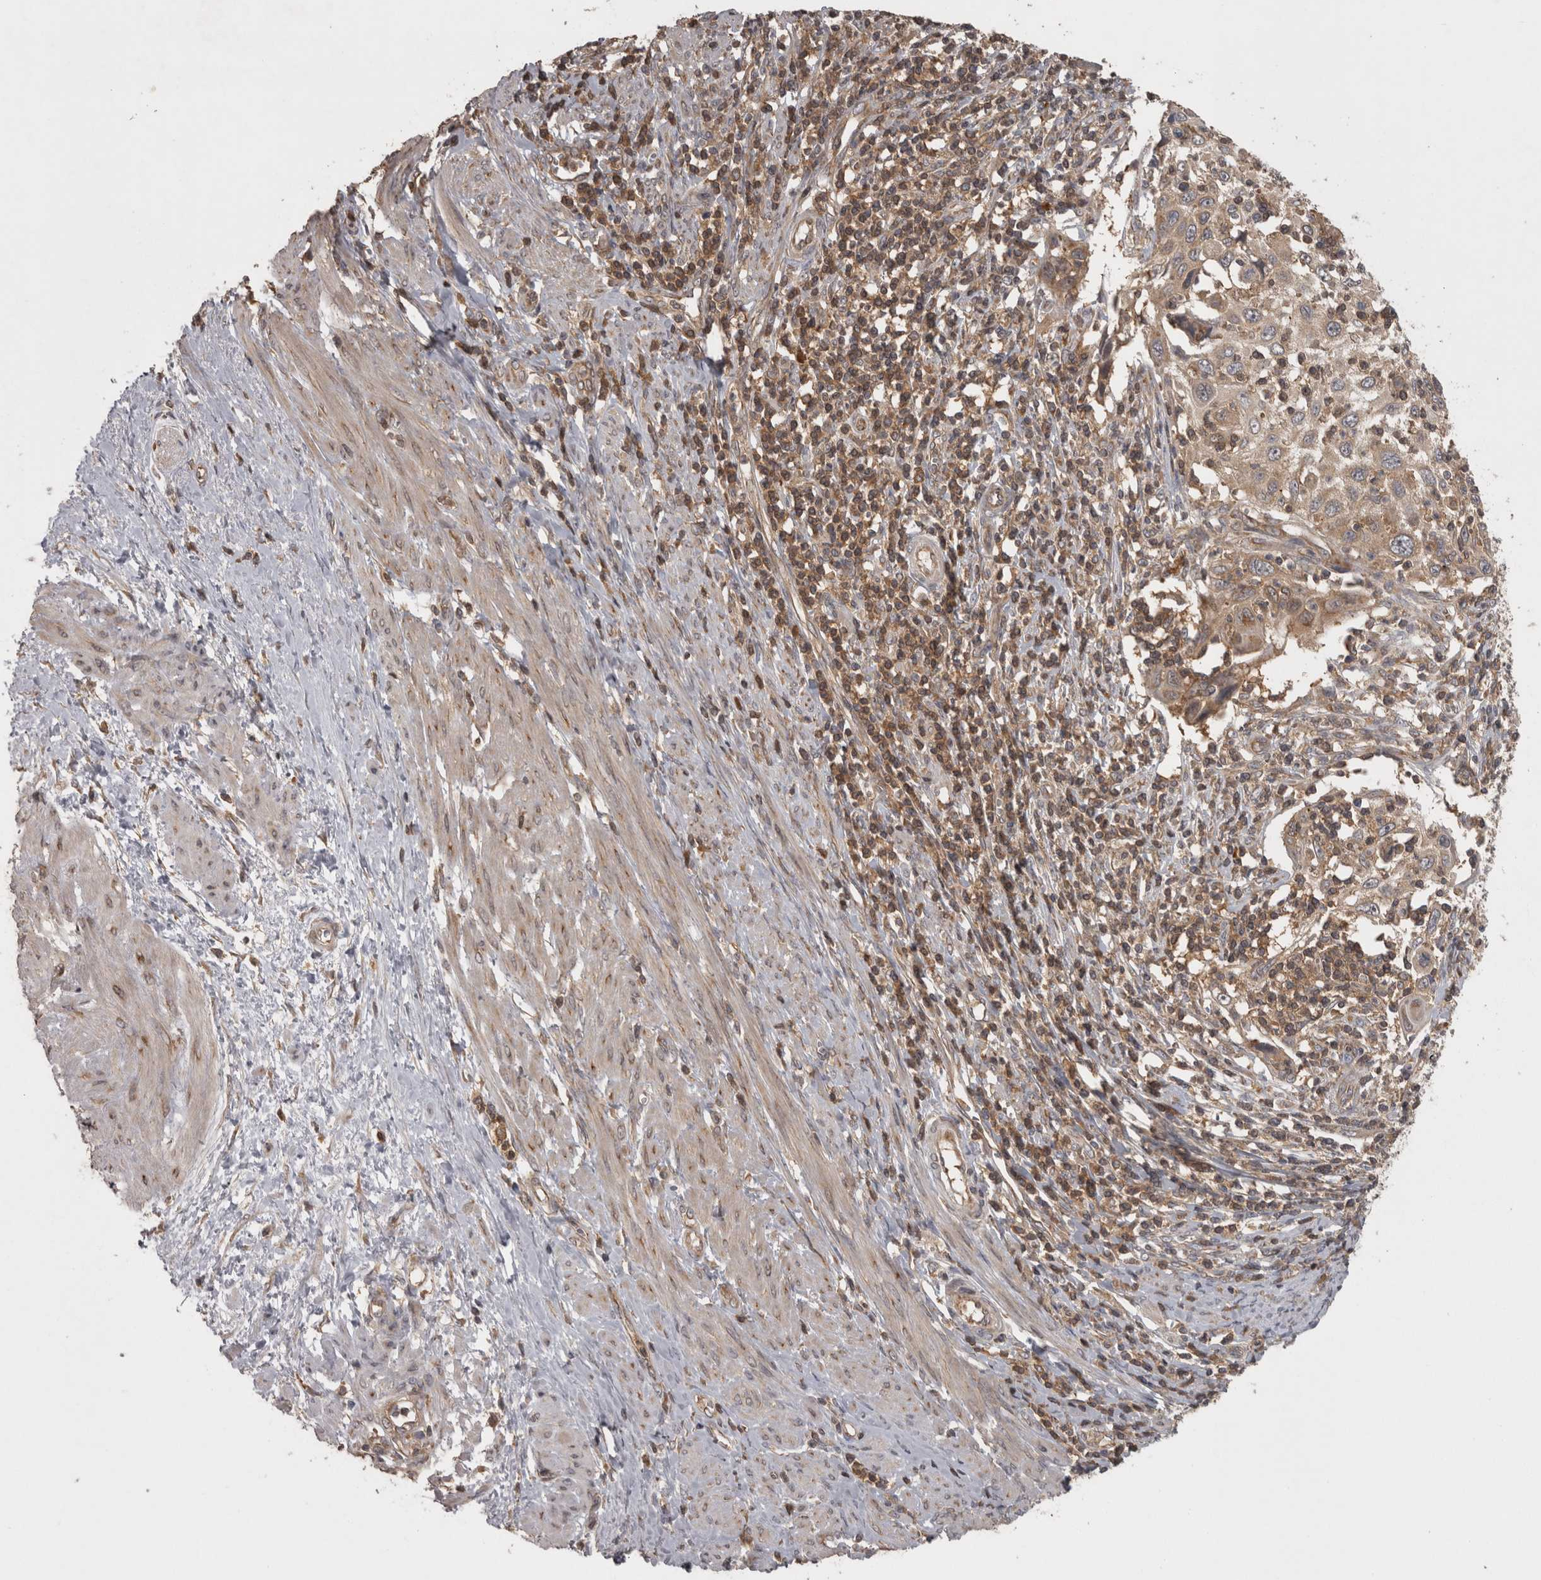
{"staining": {"intensity": "weak", "quantity": ">75%", "location": "cytoplasmic/membranous"}, "tissue": "cervical cancer", "cell_type": "Tumor cells", "image_type": "cancer", "snomed": [{"axis": "morphology", "description": "Squamous cell carcinoma, NOS"}, {"axis": "topography", "description": "Cervix"}], "caption": "Protein analysis of cervical squamous cell carcinoma tissue exhibits weak cytoplasmic/membranous staining in approximately >75% of tumor cells.", "gene": "MICU3", "patient": {"sex": "female", "age": 70}}